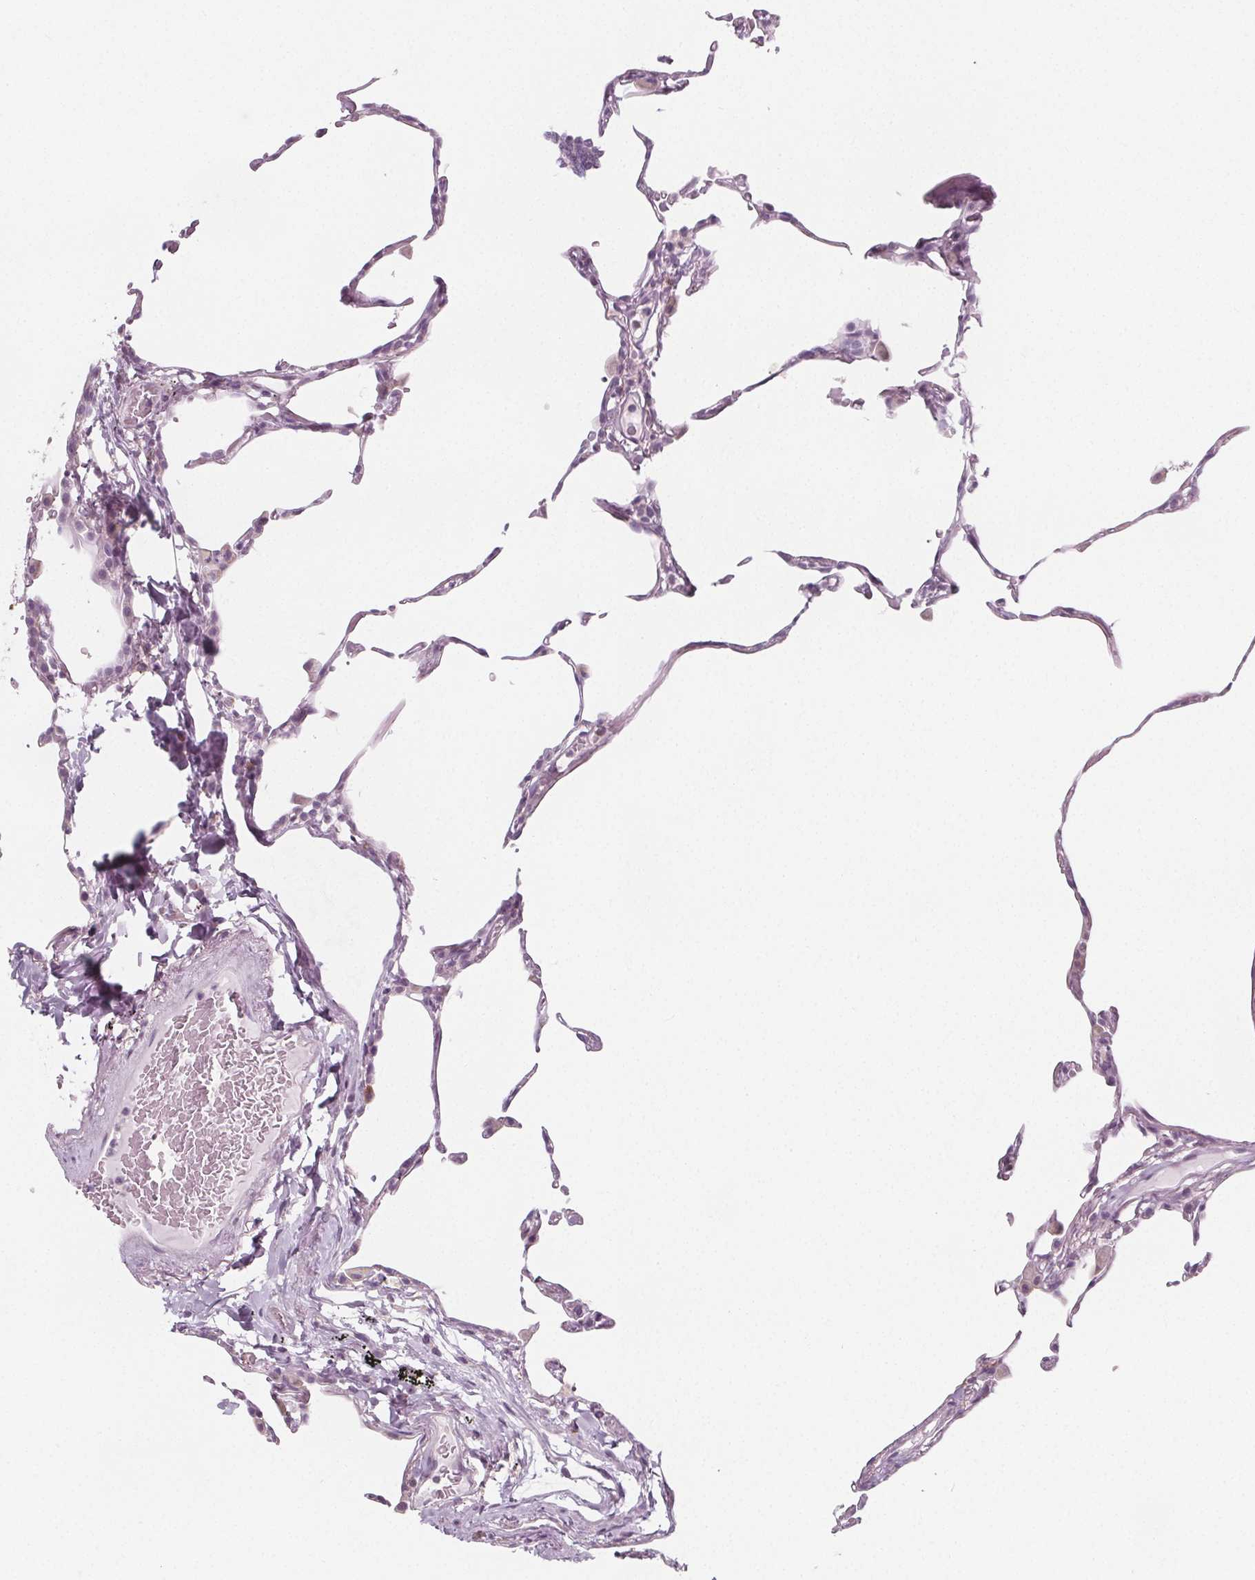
{"staining": {"intensity": "negative", "quantity": "none", "location": "none"}, "tissue": "lung", "cell_type": "Alveolar cells", "image_type": "normal", "snomed": [{"axis": "morphology", "description": "Normal tissue, NOS"}, {"axis": "topography", "description": "Lung"}], "caption": "Alveolar cells are negative for protein expression in unremarkable human lung. (DAB (3,3'-diaminobenzidine) immunohistochemistry with hematoxylin counter stain).", "gene": "IL17C", "patient": {"sex": "female", "age": 57}}